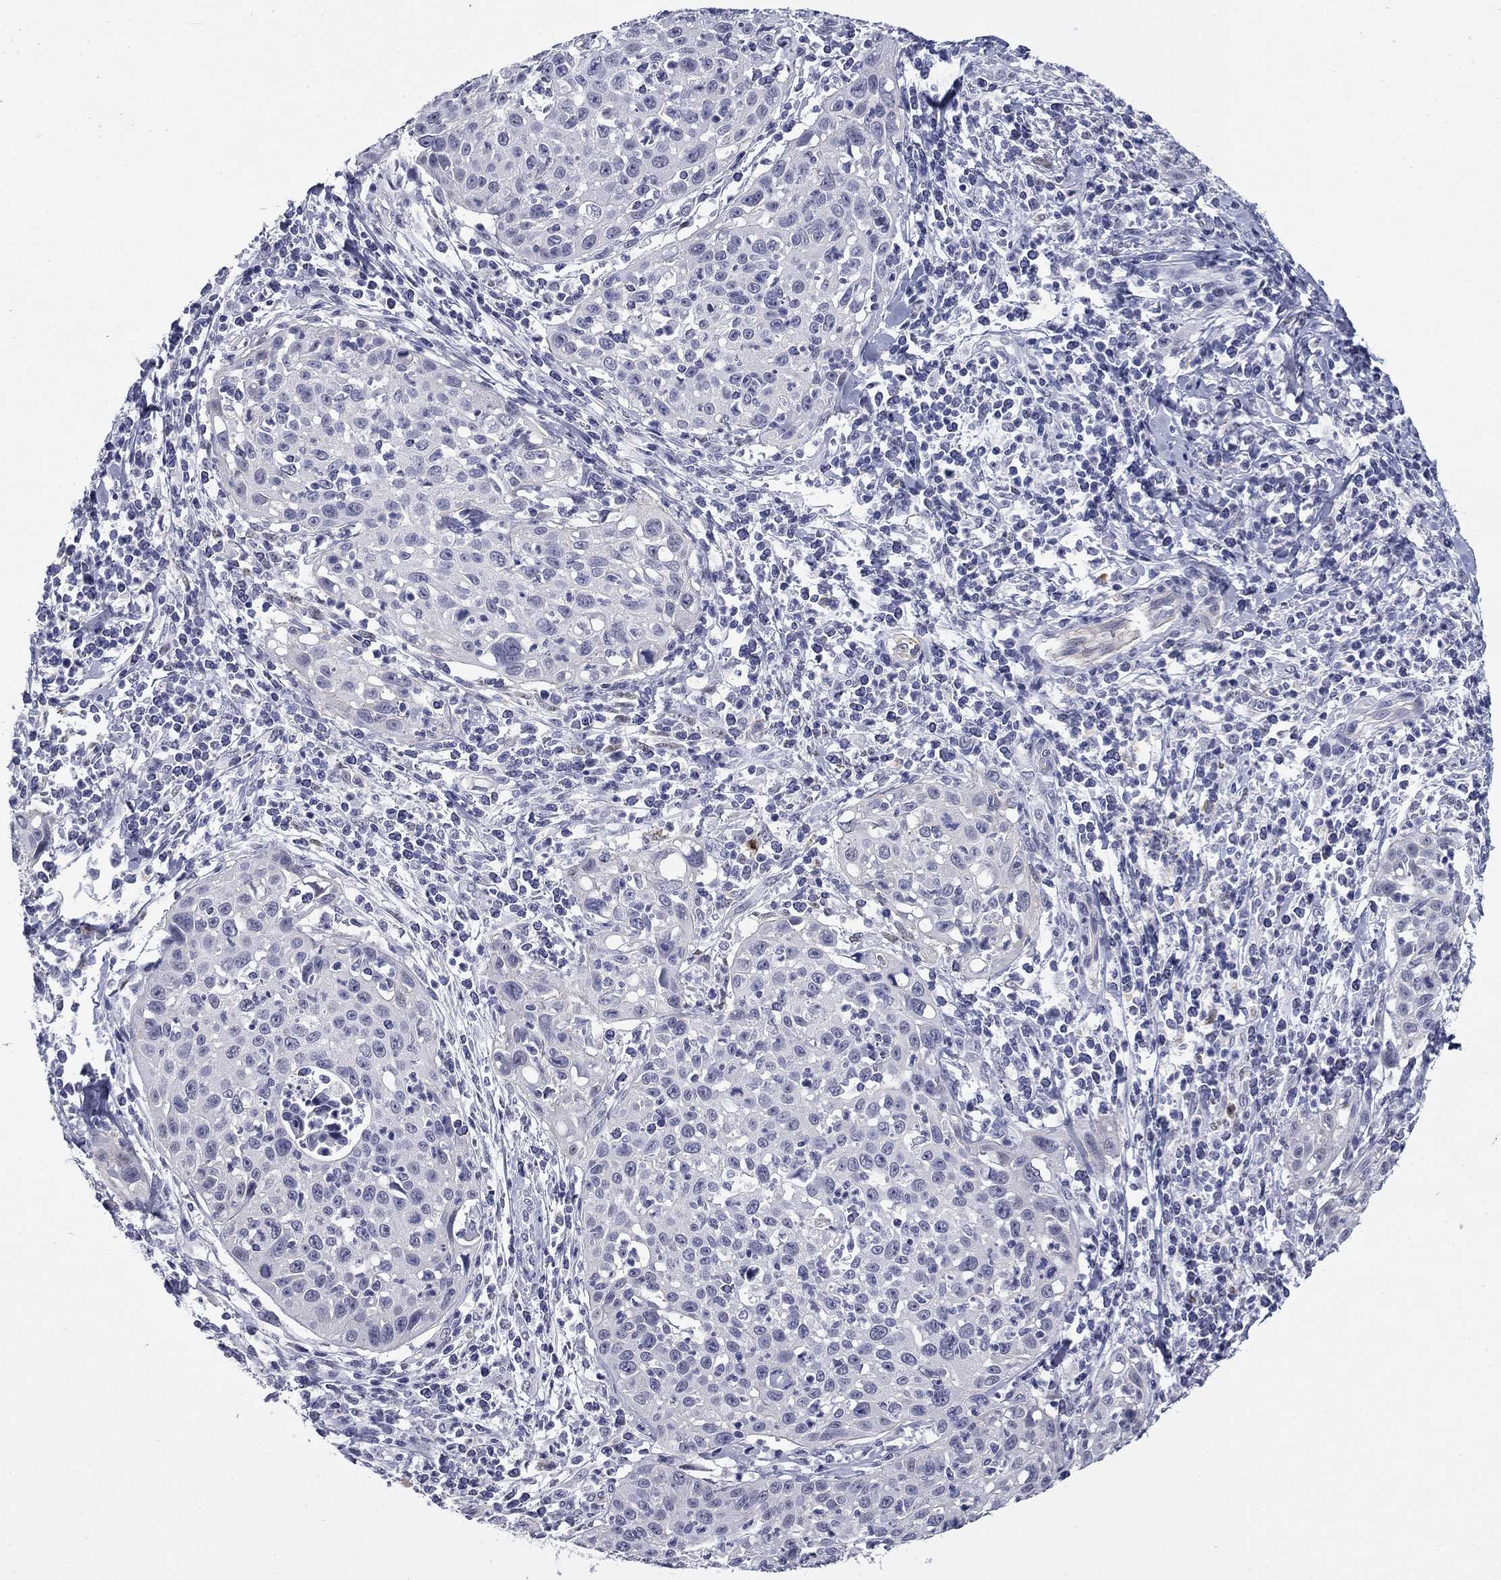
{"staining": {"intensity": "negative", "quantity": "none", "location": "none"}, "tissue": "cervical cancer", "cell_type": "Tumor cells", "image_type": "cancer", "snomed": [{"axis": "morphology", "description": "Squamous cell carcinoma, NOS"}, {"axis": "topography", "description": "Cervix"}], "caption": "High power microscopy image of an IHC histopathology image of cervical squamous cell carcinoma, revealing no significant positivity in tumor cells.", "gene": "BCL2L14", "patient": {"sex": "female", "age": 26}}